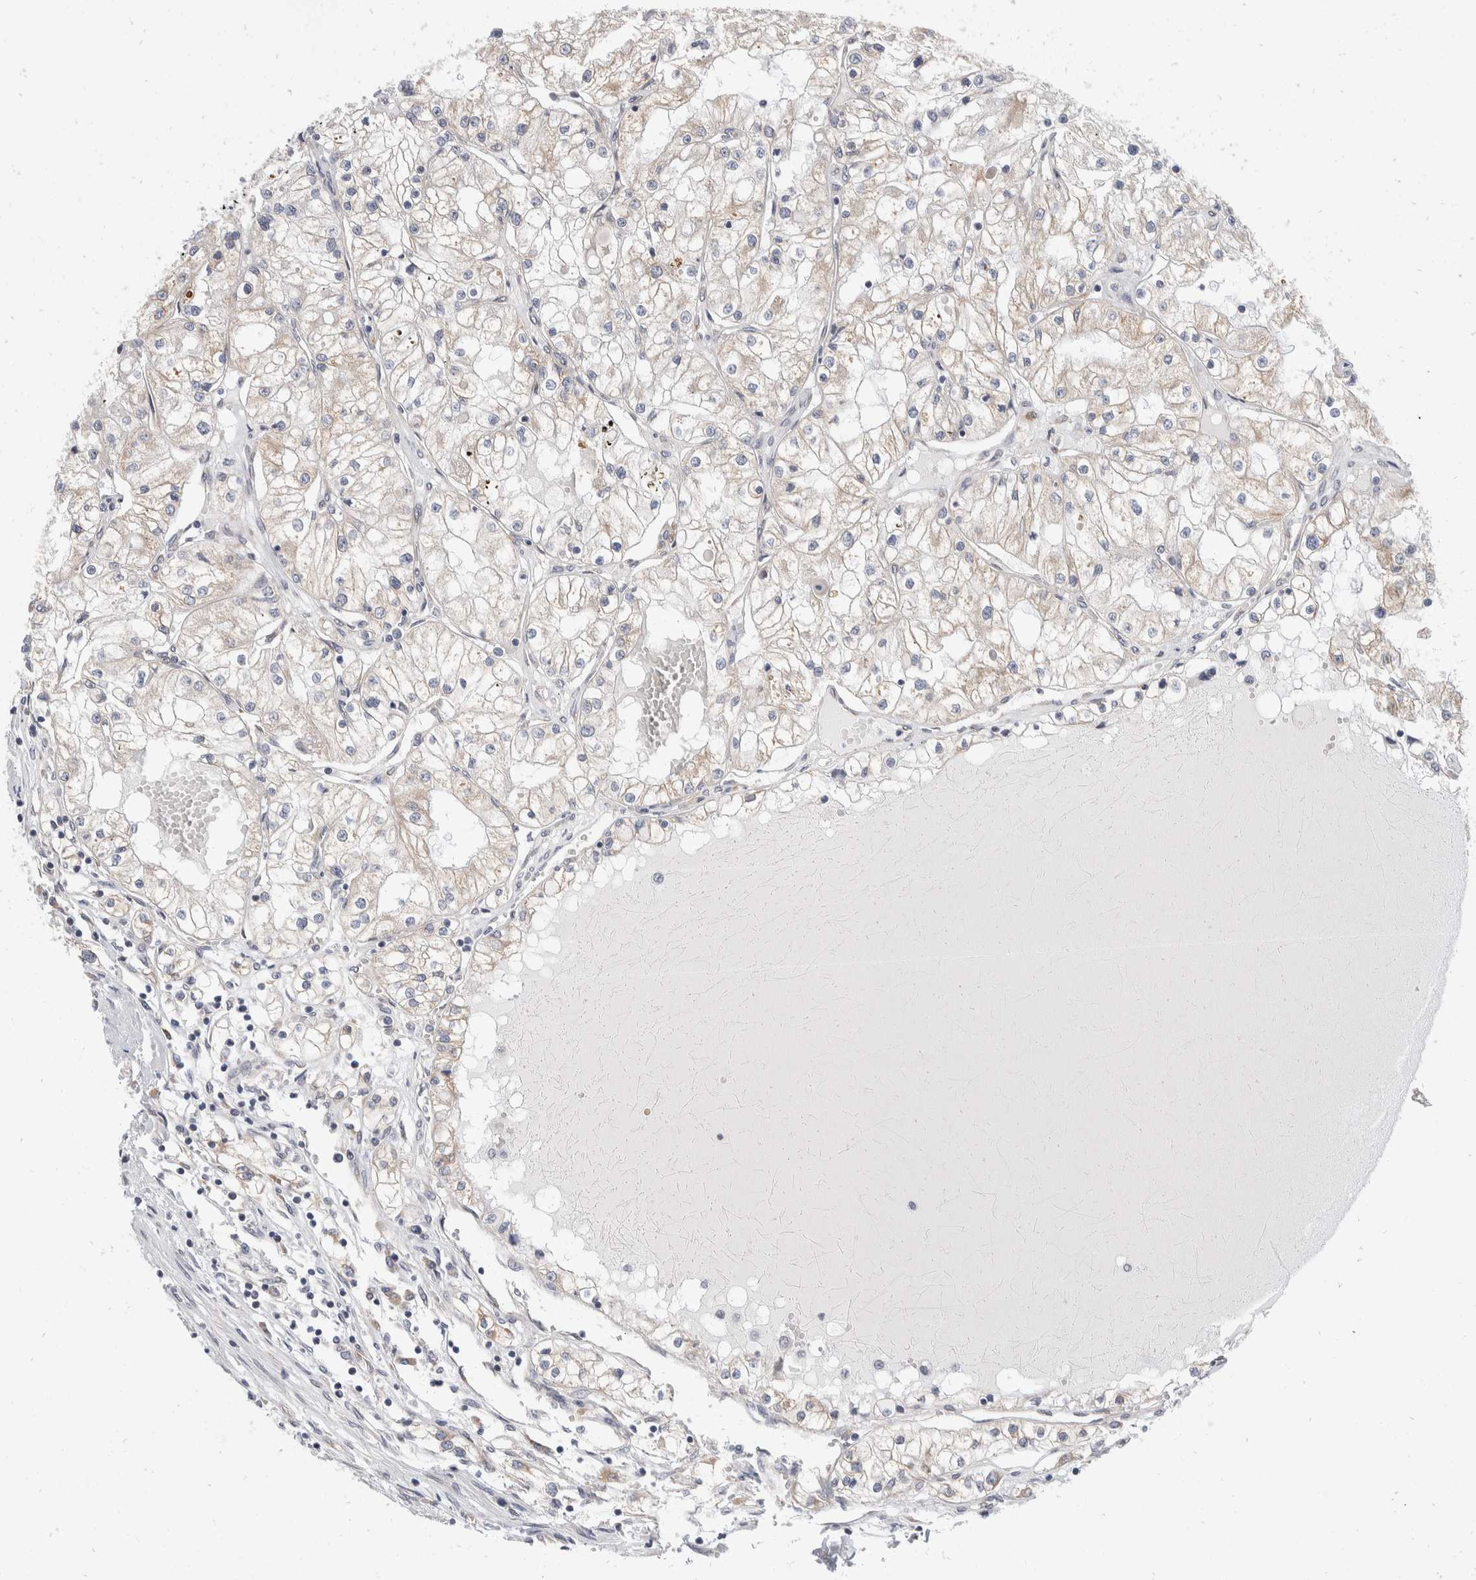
{"staining": {"intensity": "weak", "quantity": "<25%", "location": "cytoplasmic/membranous"}, "tissue": "renal cancer", "cell_type": "Tumor cells", "image_type": "cancer", "snomed": [{"axis": "morphology", "description": "Adenocarcinoma, NOS"}, {"axis": "topography", "description": "Kidney"}], "caption": "Protein analysis of renal adenocarcinoma shows no significant positivity in tumor cells. (DAB (3,3'-diaminobenzidine) immunohistochemistry (IHC) visualized using brightfield microscopy, high magnification).", "gene": "TMEM245", "patient": {"sex": "male", "age": 68}}